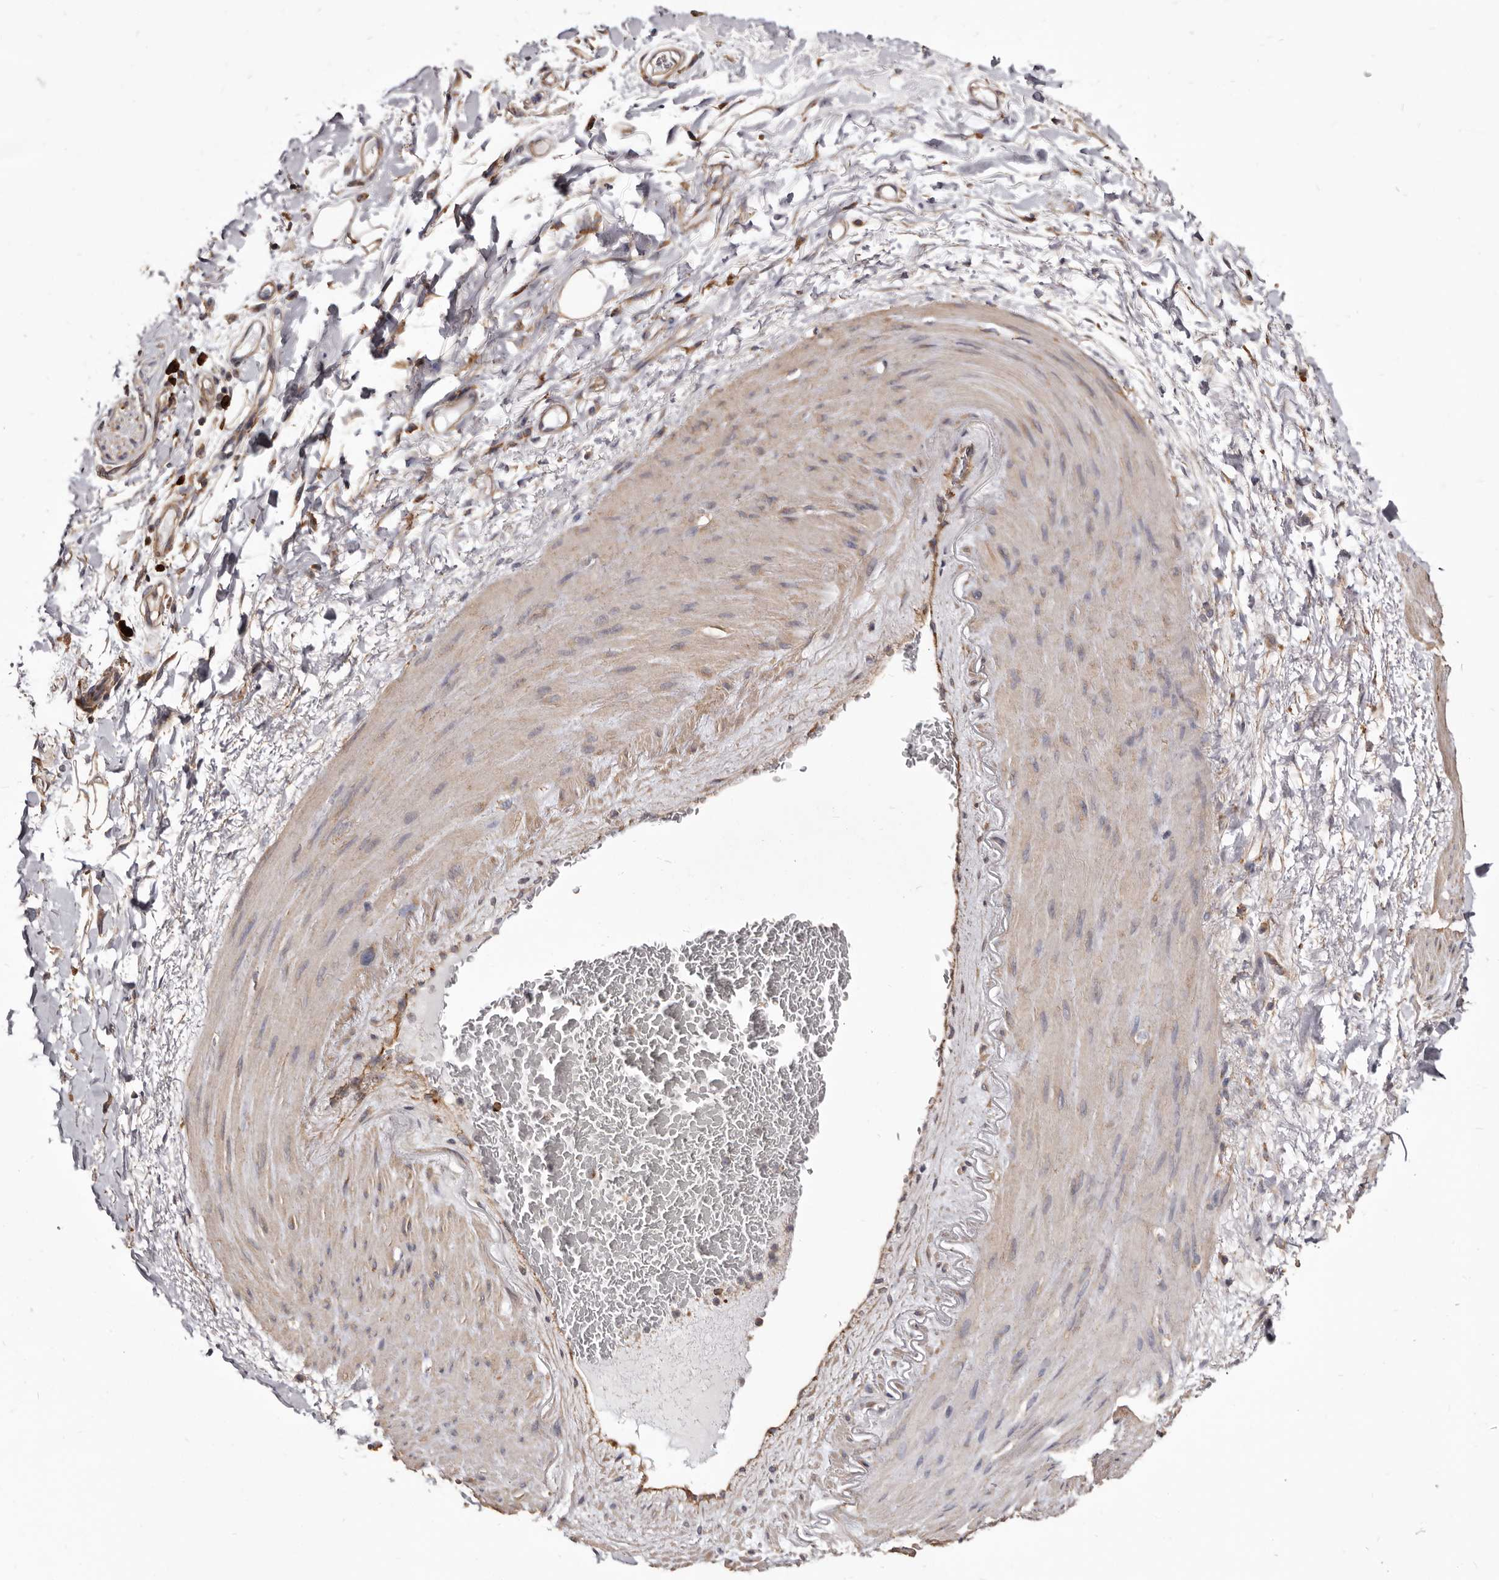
{"staining": {"intensity": "moderate", "quantity": "25%-75%", "location": "cytoplasmic/membranous"}, "tissue": "adipose tissue", "cell_type": "Adipocytes", "image_type": "normal", "snomed": [{"axis": "morphology", "description": "Normal tissue, NOS"}, {"axis": "morphology", "description": "Adenocarcinoma, NOS"}, {"axis": "topography", "description": "Esophagus"}], "caption": "Adipose tissue stained for a protein (brown) demonstrates moderate cytoplasmic/membranous positive staining in approximately 25%-75% of adipocytes.", "gene": "TPD52", "patient": {"sex": "male", "age": 62}}